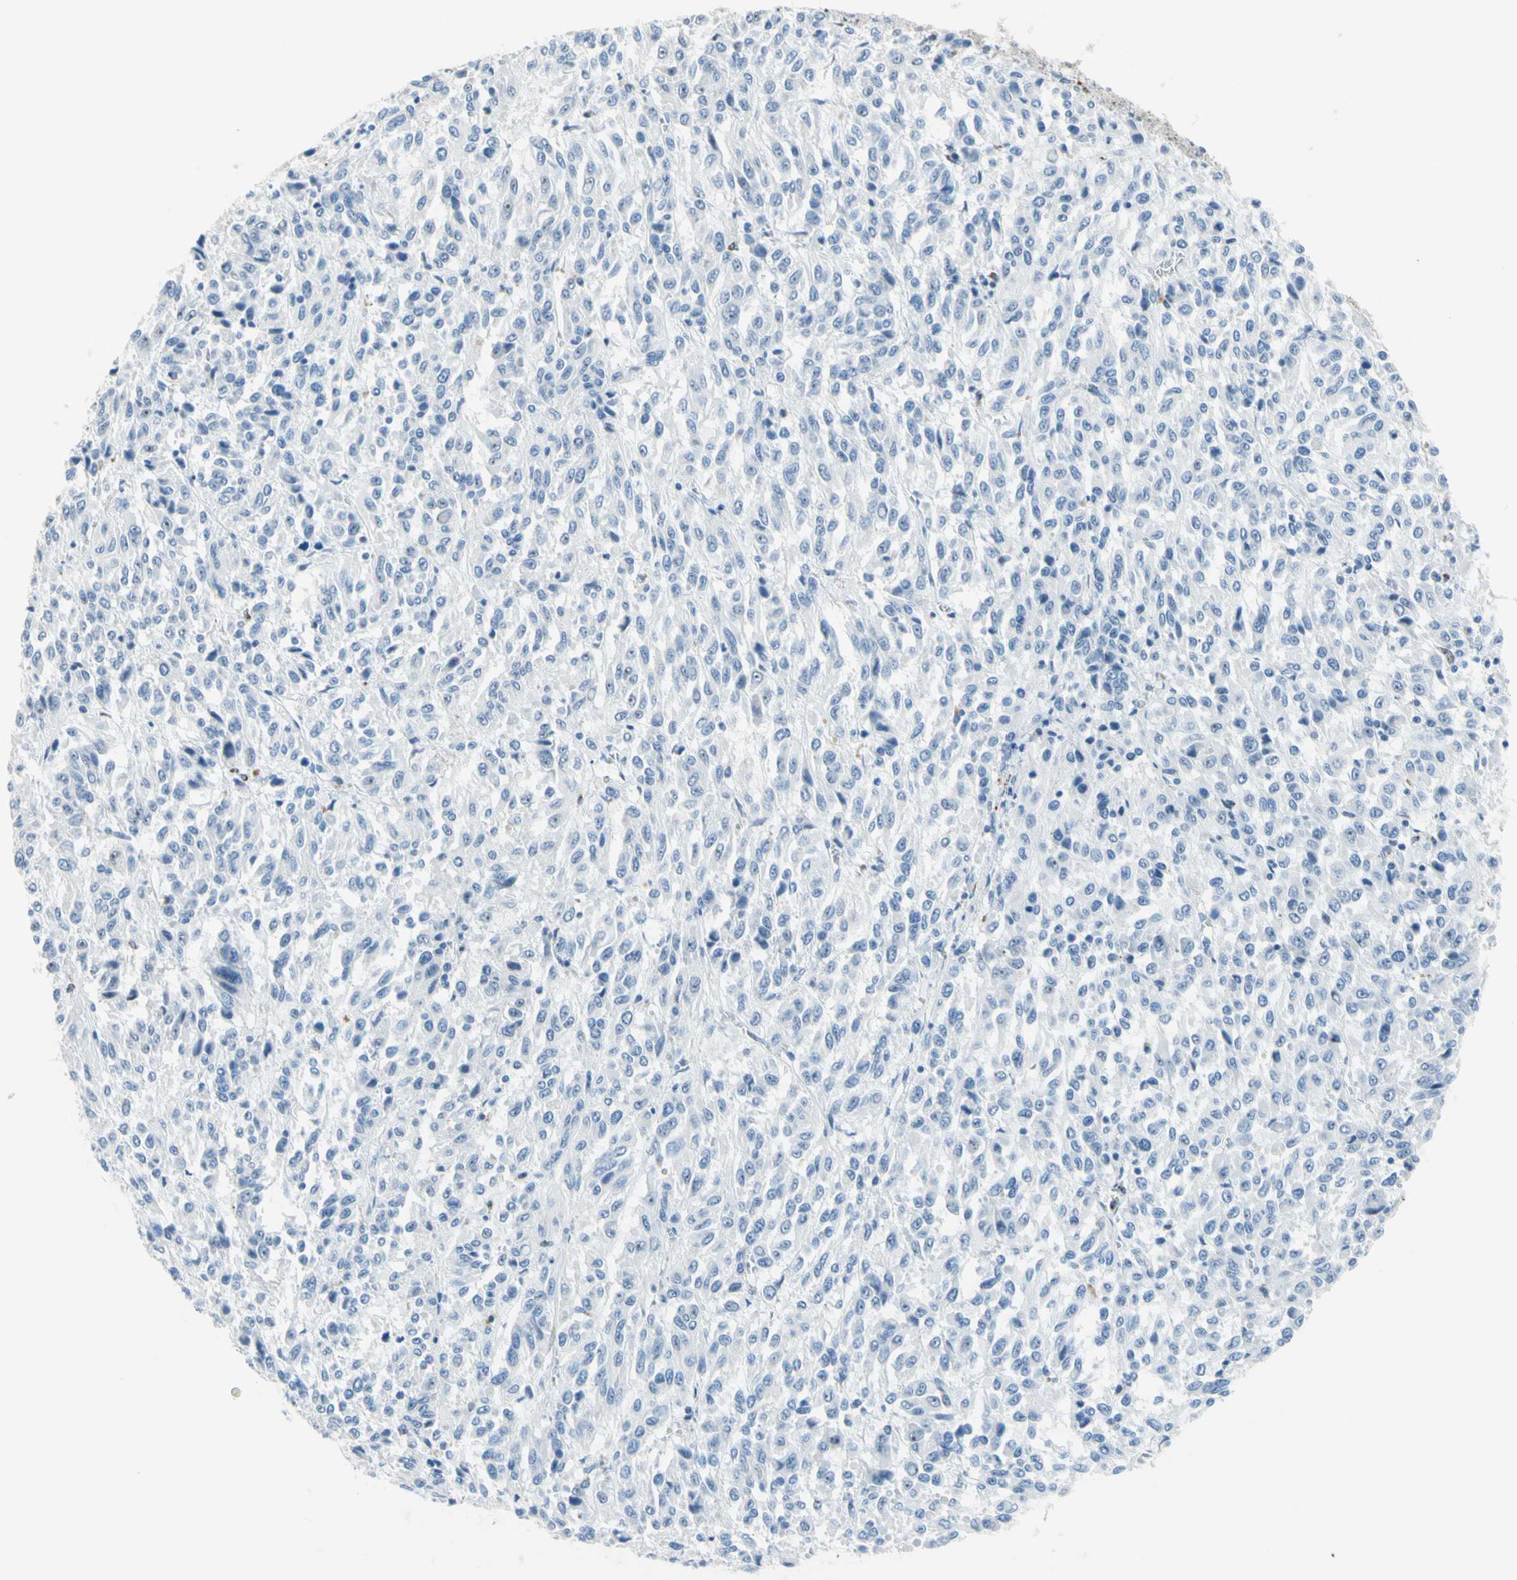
{"staining": {"intensity": "negative", "quantity": "none", "location": "none"}, "tissue": "melanoma", "cell_type": "Tumor cells", "image_type": "cancer", "snomed": [{"axis": "morphology", "description": "Malignant melanoma, Metastatic site"}, {"axis": "topography", "description": "Lung"}], "caption": "Malignant melanoma (metastatic site) was stained to show a protein in brown. There is no significant positivity in tumor cells. The staining was performed using DAB (3,3'-diaminobenzidine) to visualize the protein expression in brown, while the nuclei were stained in blue with hematoxylin (Magnification: 20x).", "gene": "CYSLTR1", "patient": {"sex": "male", "age": 64}}